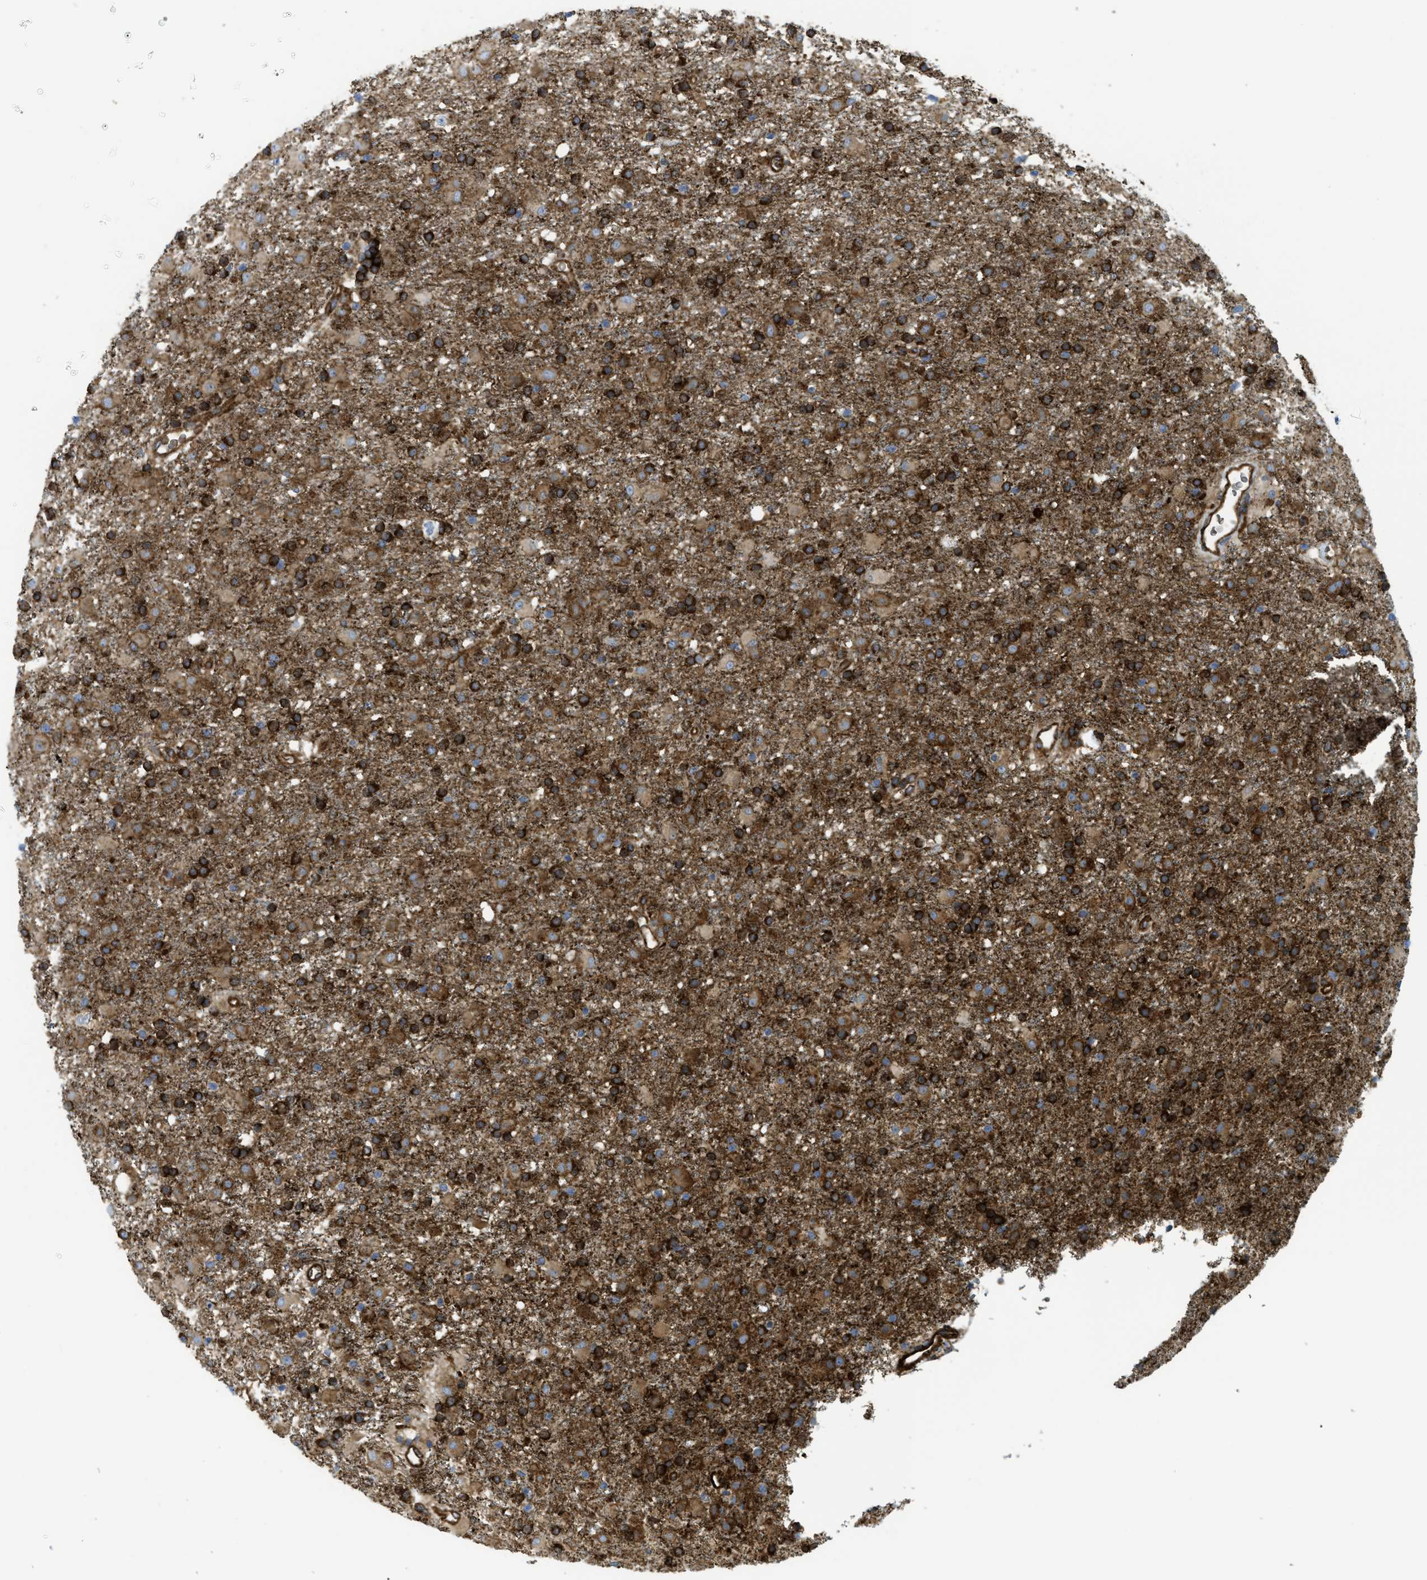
{"staining": {"intensity": "strong", "quantity": "25%-75%", "location": "cytoplasmic/membranous"}, "tissue": "glioma", "cell_type": "Tumor cells", "image_type": "cancer", "snomed": [{"axis": "morphology", "description": "Glioma, malignant, Low grade"}, {"axis": "topography", "description": "Brain"}], "caption": "This is a micrograph of immunohistochemistry (IHC) staining of glioma, which shows strong staining in the cytoplasmic/membranous of tumor cells.", "gene": "HIP1", "patient": {"sex": "male", "age": 65}}